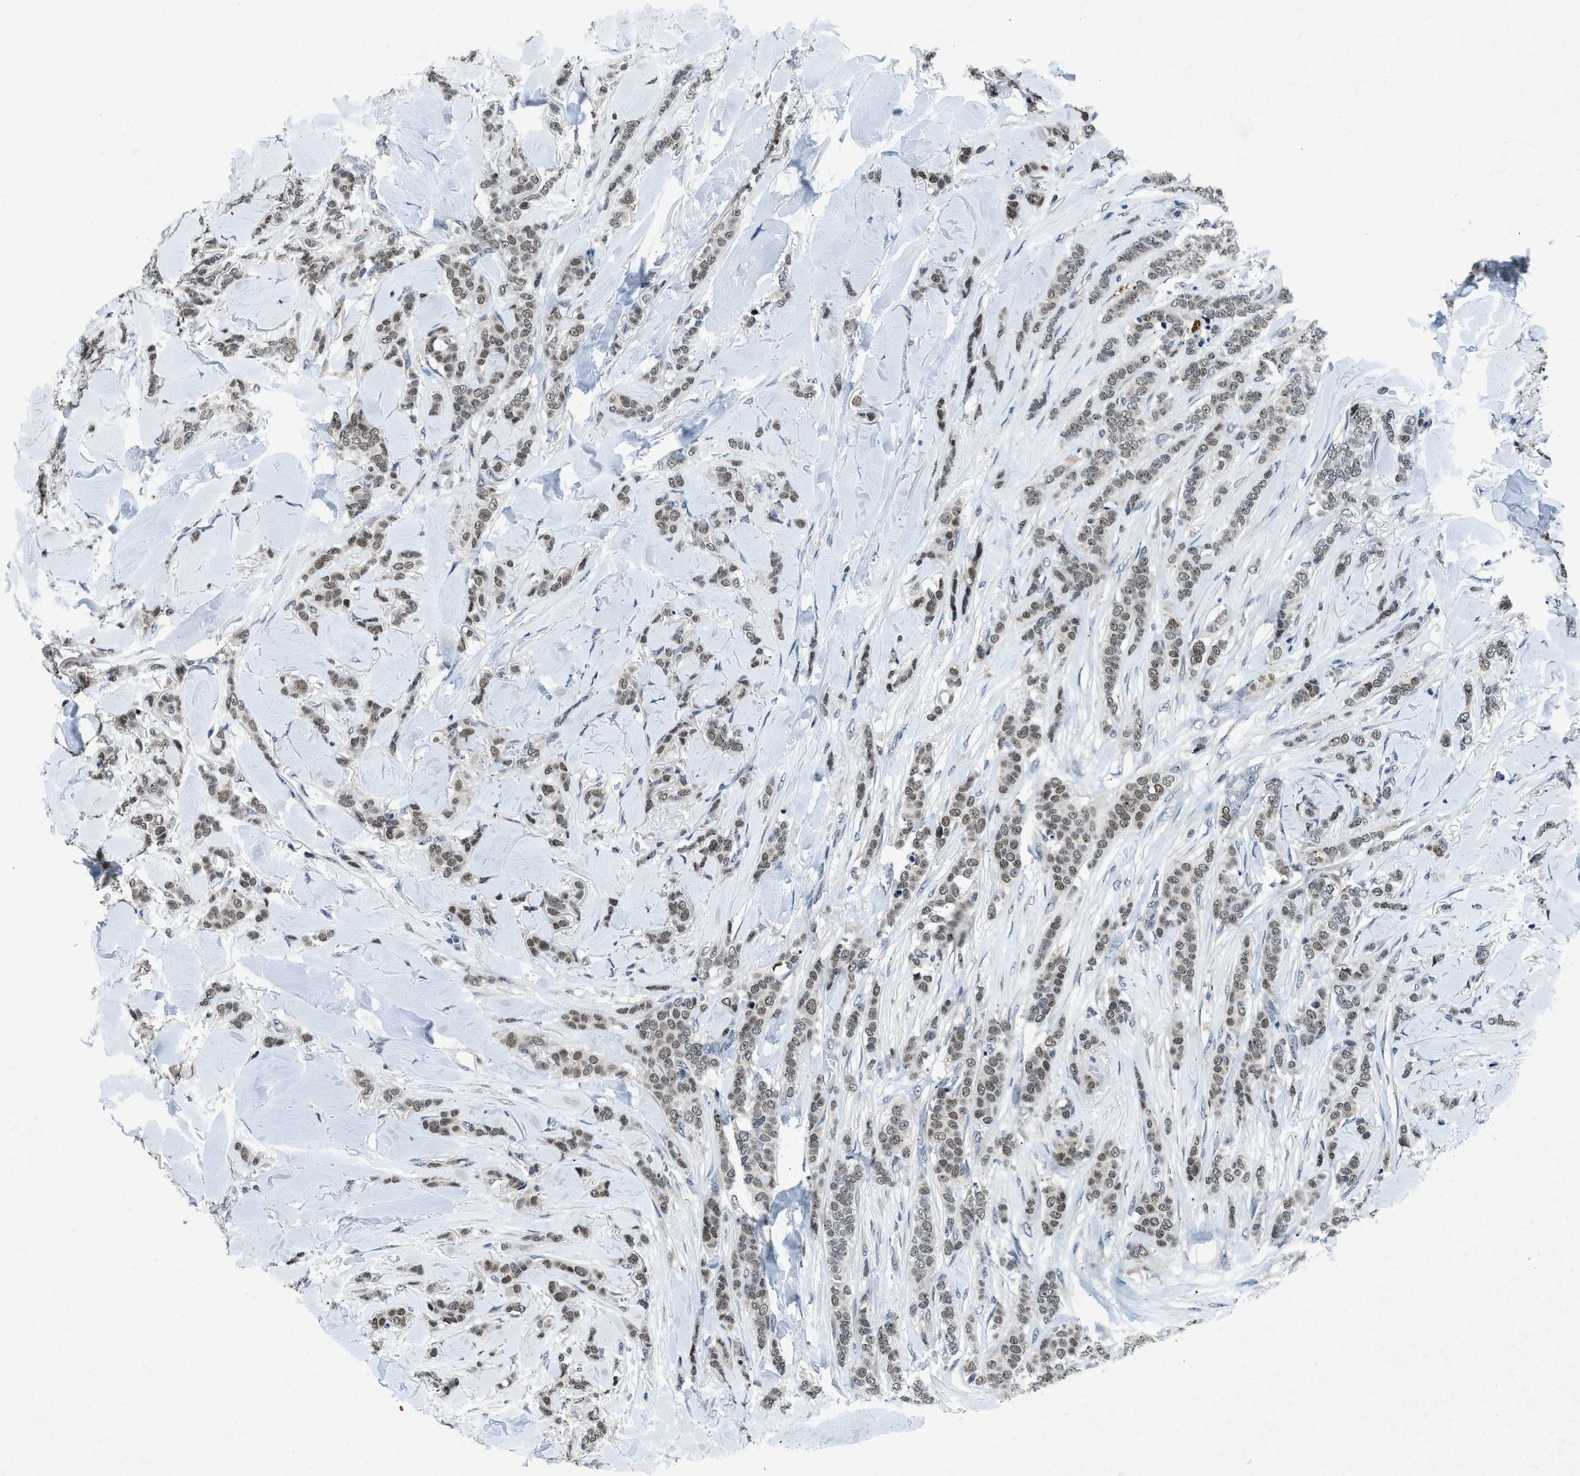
{"staining": {"intensity": "moderate", "quantity": ">75%", "location": "nuclear"}, "tissue": "breast cancer", "cell_type": "Tumor cells", "image_type": "cancer", "snomed": [{"axis": "morphology", "description": "Lobular carcinoma"}, {"axis": "topography", "description": "Skin"}, {"axis": "topography", "description": "Breast"}], "caption": "High-magnification brightfield microscopy of breast lobular carcinoma stained with DAB (brown) and counterstained with hematoxylin (blue). tumor cells exhibit moderate nuclear positivity is present in about>75% of cells.", "gene": "ADCY1", "patient": {"sex": "female", "age": 46}}